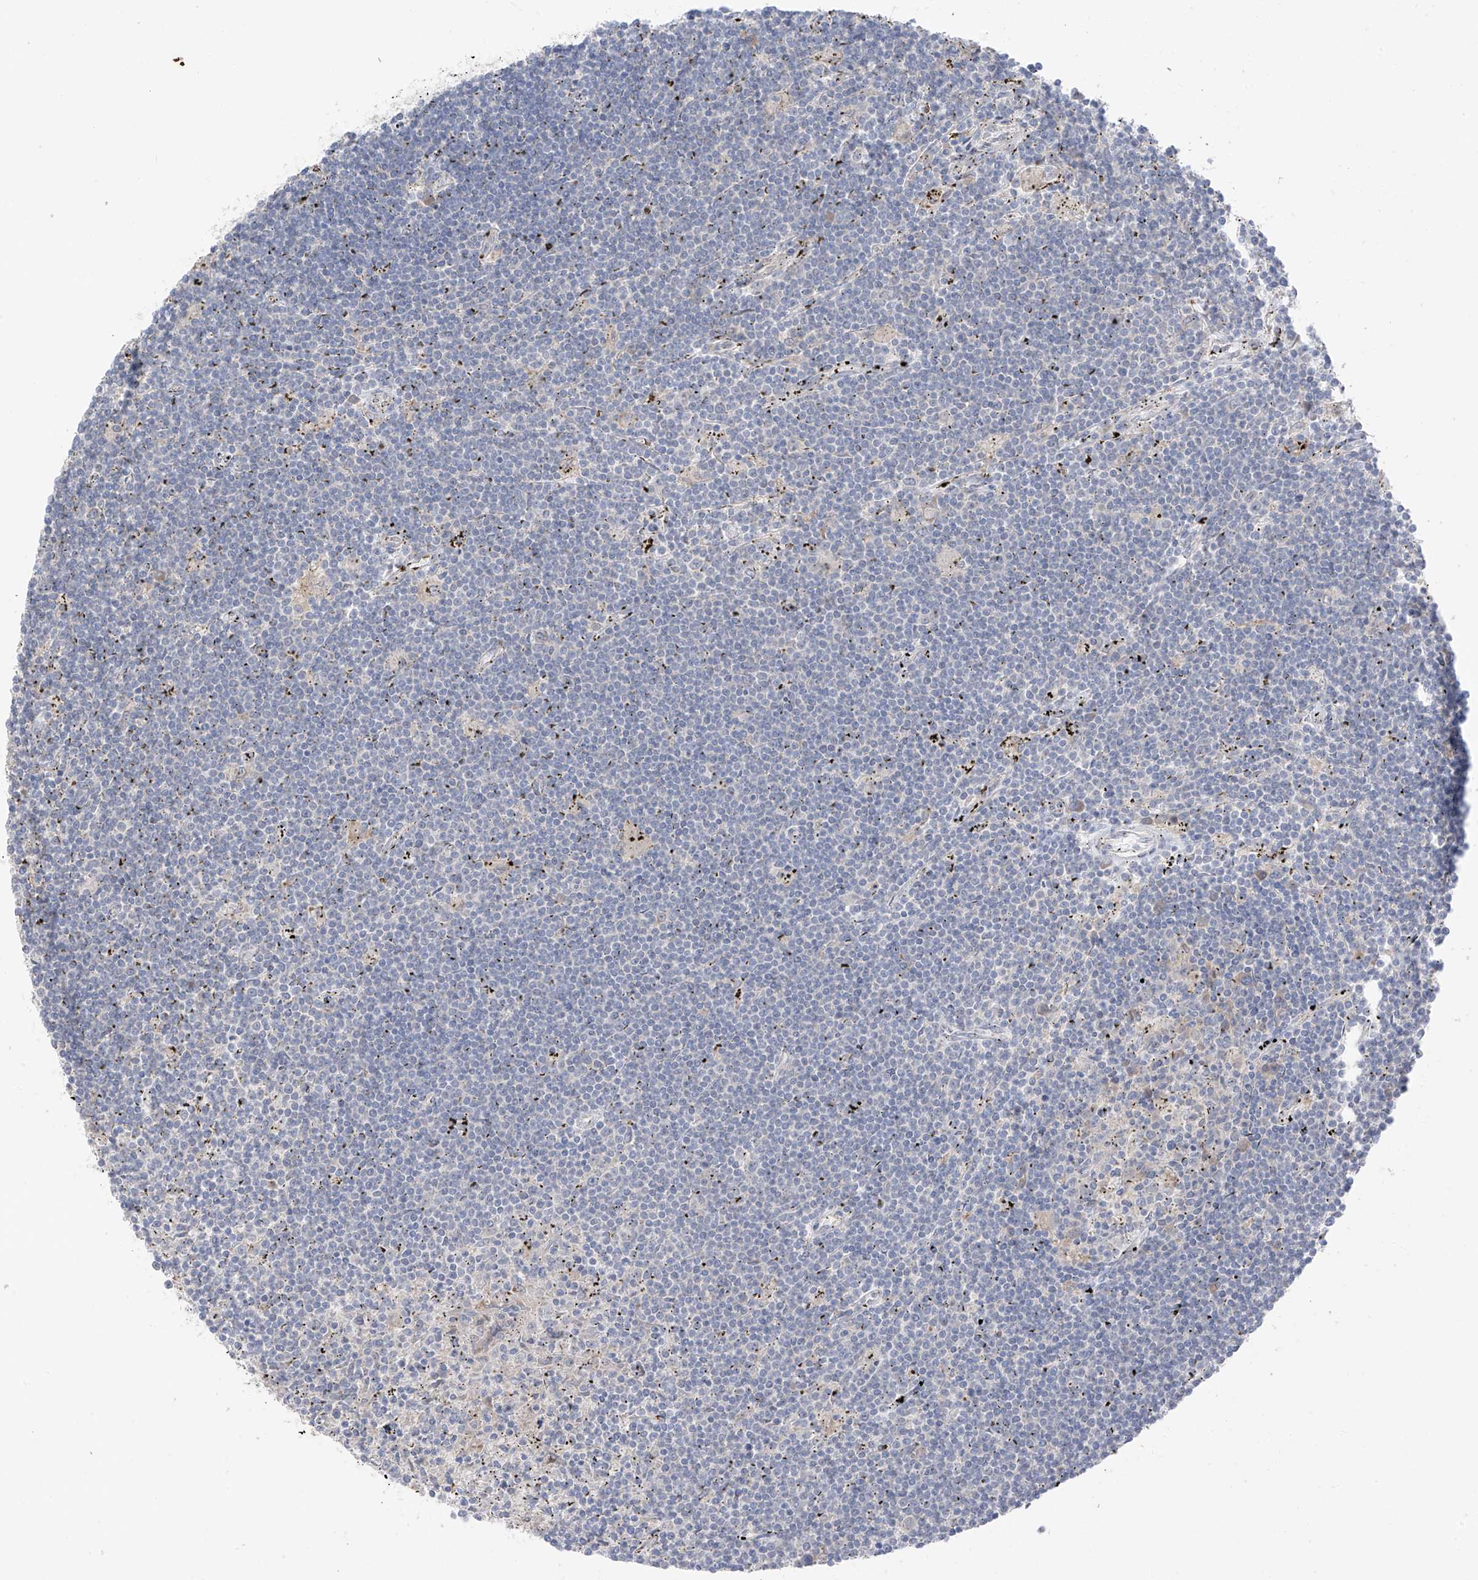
{"staining": {"intensity": "negative", "quantity": "none", "location": "none"}, "tissue": "lymphoma", "cell_type": "Tumor cells", "image_type": "cancer", "snomed": [{"axis": "morphology", "description": "Malignant lymphoma, non-Hodgkin's type, Low grade"}, {"axis": "topography", "description": "Spleen"}], "caption": "DAB immunohistochemical staining of malignant lymphoma, non-Hodgkin's type (low-grade) shows no significant positivity in tumor cells.", "gene": "NALCN", "patient": {"sex": "male", "age": 76}}